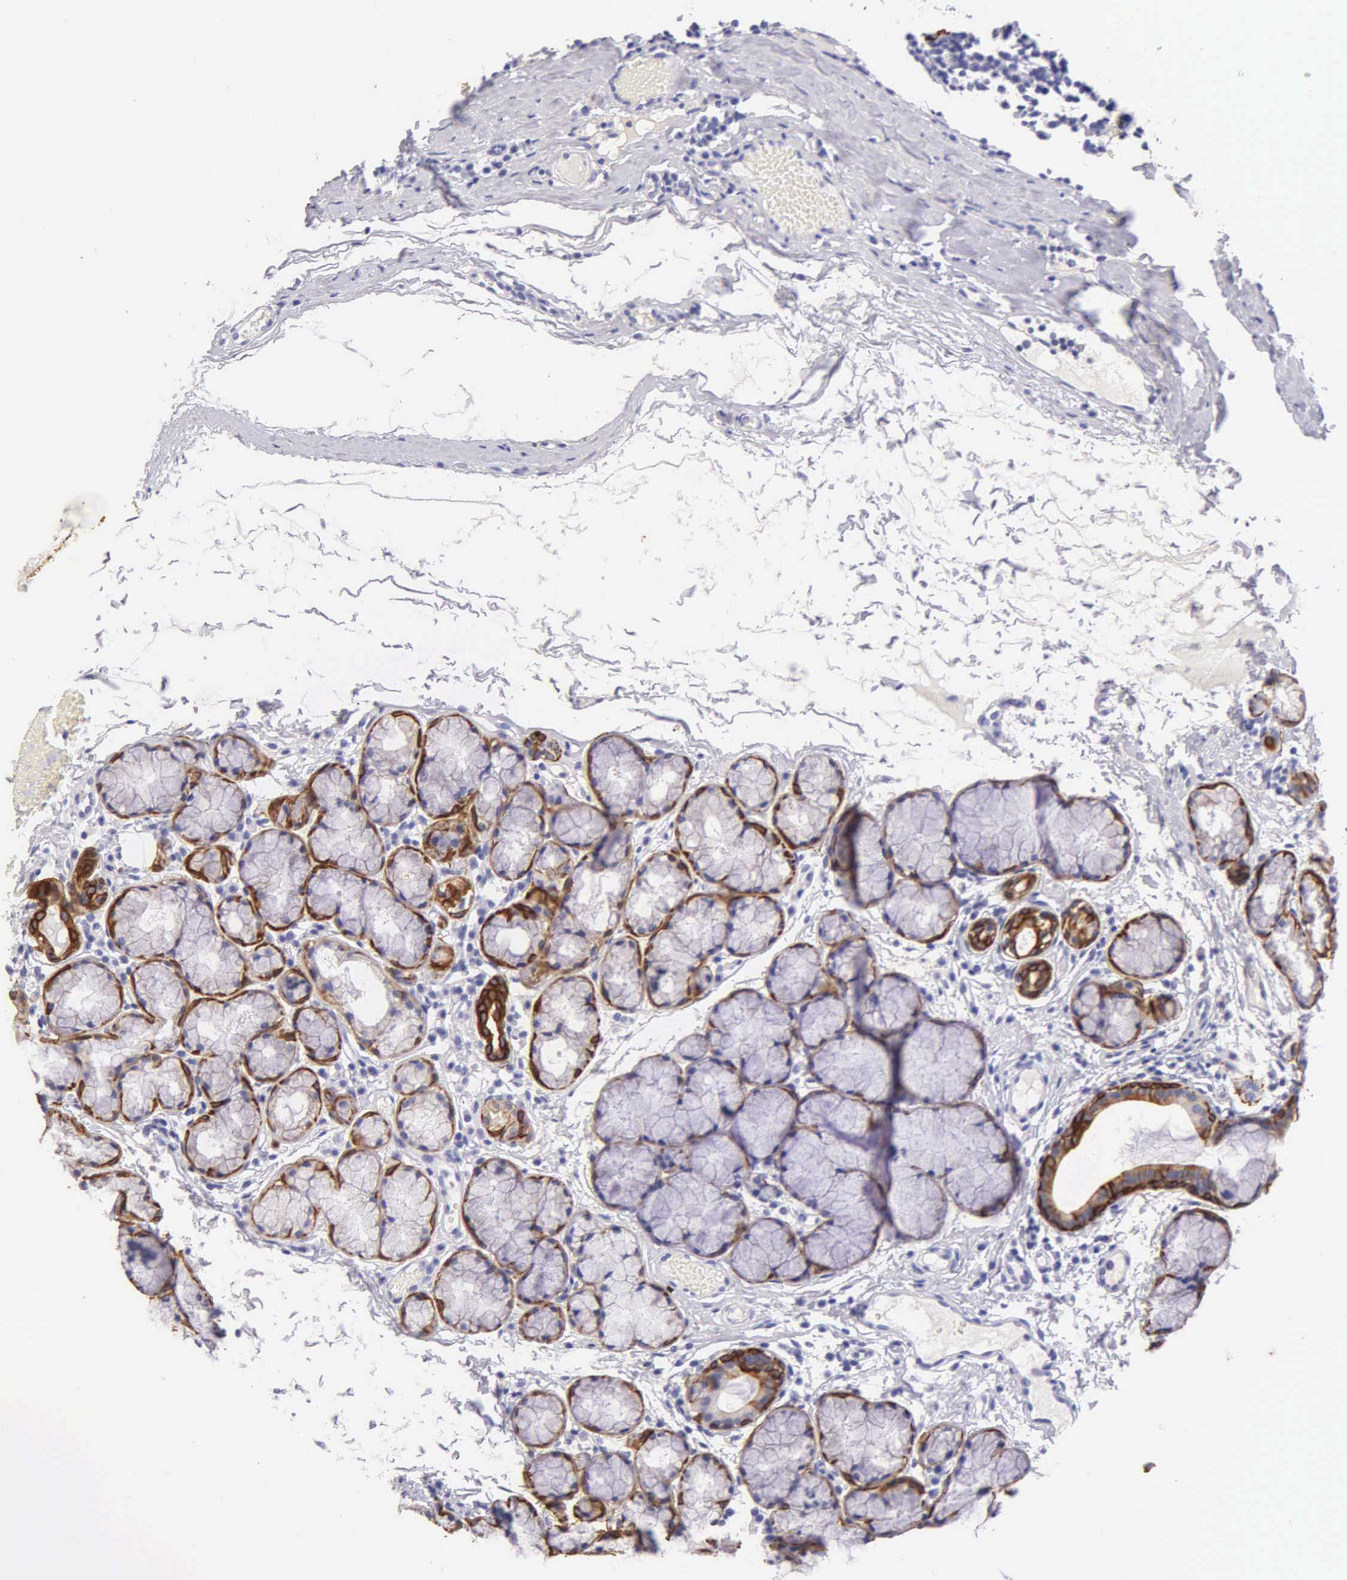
{"staining": {"intensity": "negative", "quantity": "none", "location": "none"}, "tissue": "tonsil", "cell_type": "Germinal center cells", "image_type": "normal", "snomed": [{"axis": "morphology", "description": "Normal tissue, NOS"}, {"axis": "topography", "description": "Tonsil"}], "caption": "IHC photomicrograph of normal tonsil stained for a protein (brown), which exhibits no positivity in germinal center cells.", "gene": "KRT17", "patient": {"sex": "female", "age": 41}}